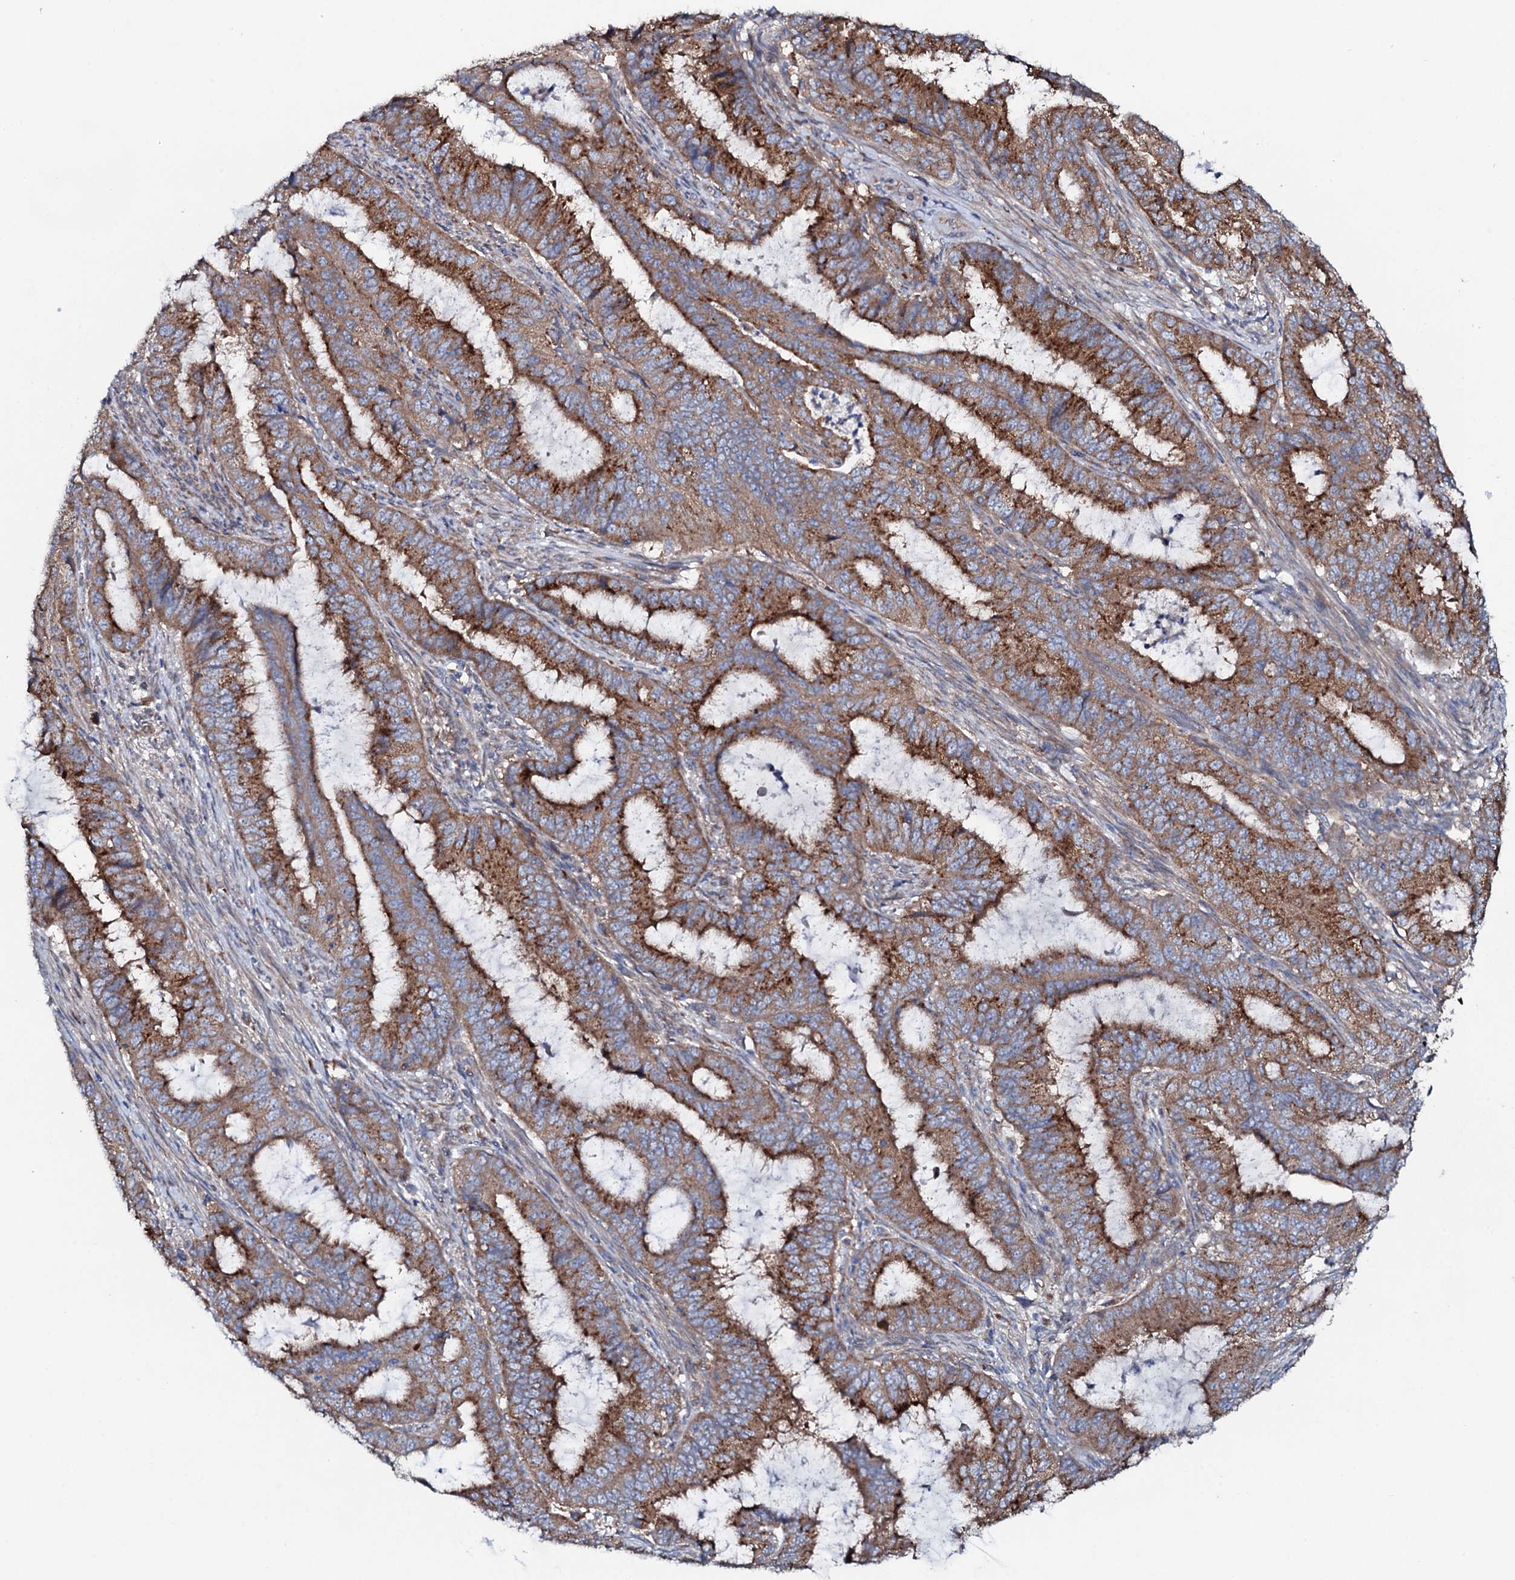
{"staining": {"intensity": "moderate", "quantity": ">75%", "location": "cytoplasmic/membranous"}, "tissue": "endometrial cancer", "cell_type": "Tumor cells", "image_type": "cancer", "snomed": [{"axis": "morphology", "description": "Adenocarcinoma, NOS"}, {"axis": "topography", "description": "Endometrium"}], "caption": "Moderate cytoplasmic/membranous staining for a protein is identified in about >75% of tumor cells of endometrial cancer (adenocarcinoma) using immunohistochemistry.", "gene": "P2RX4", "patient": {"sex": "female", "age": 51}}